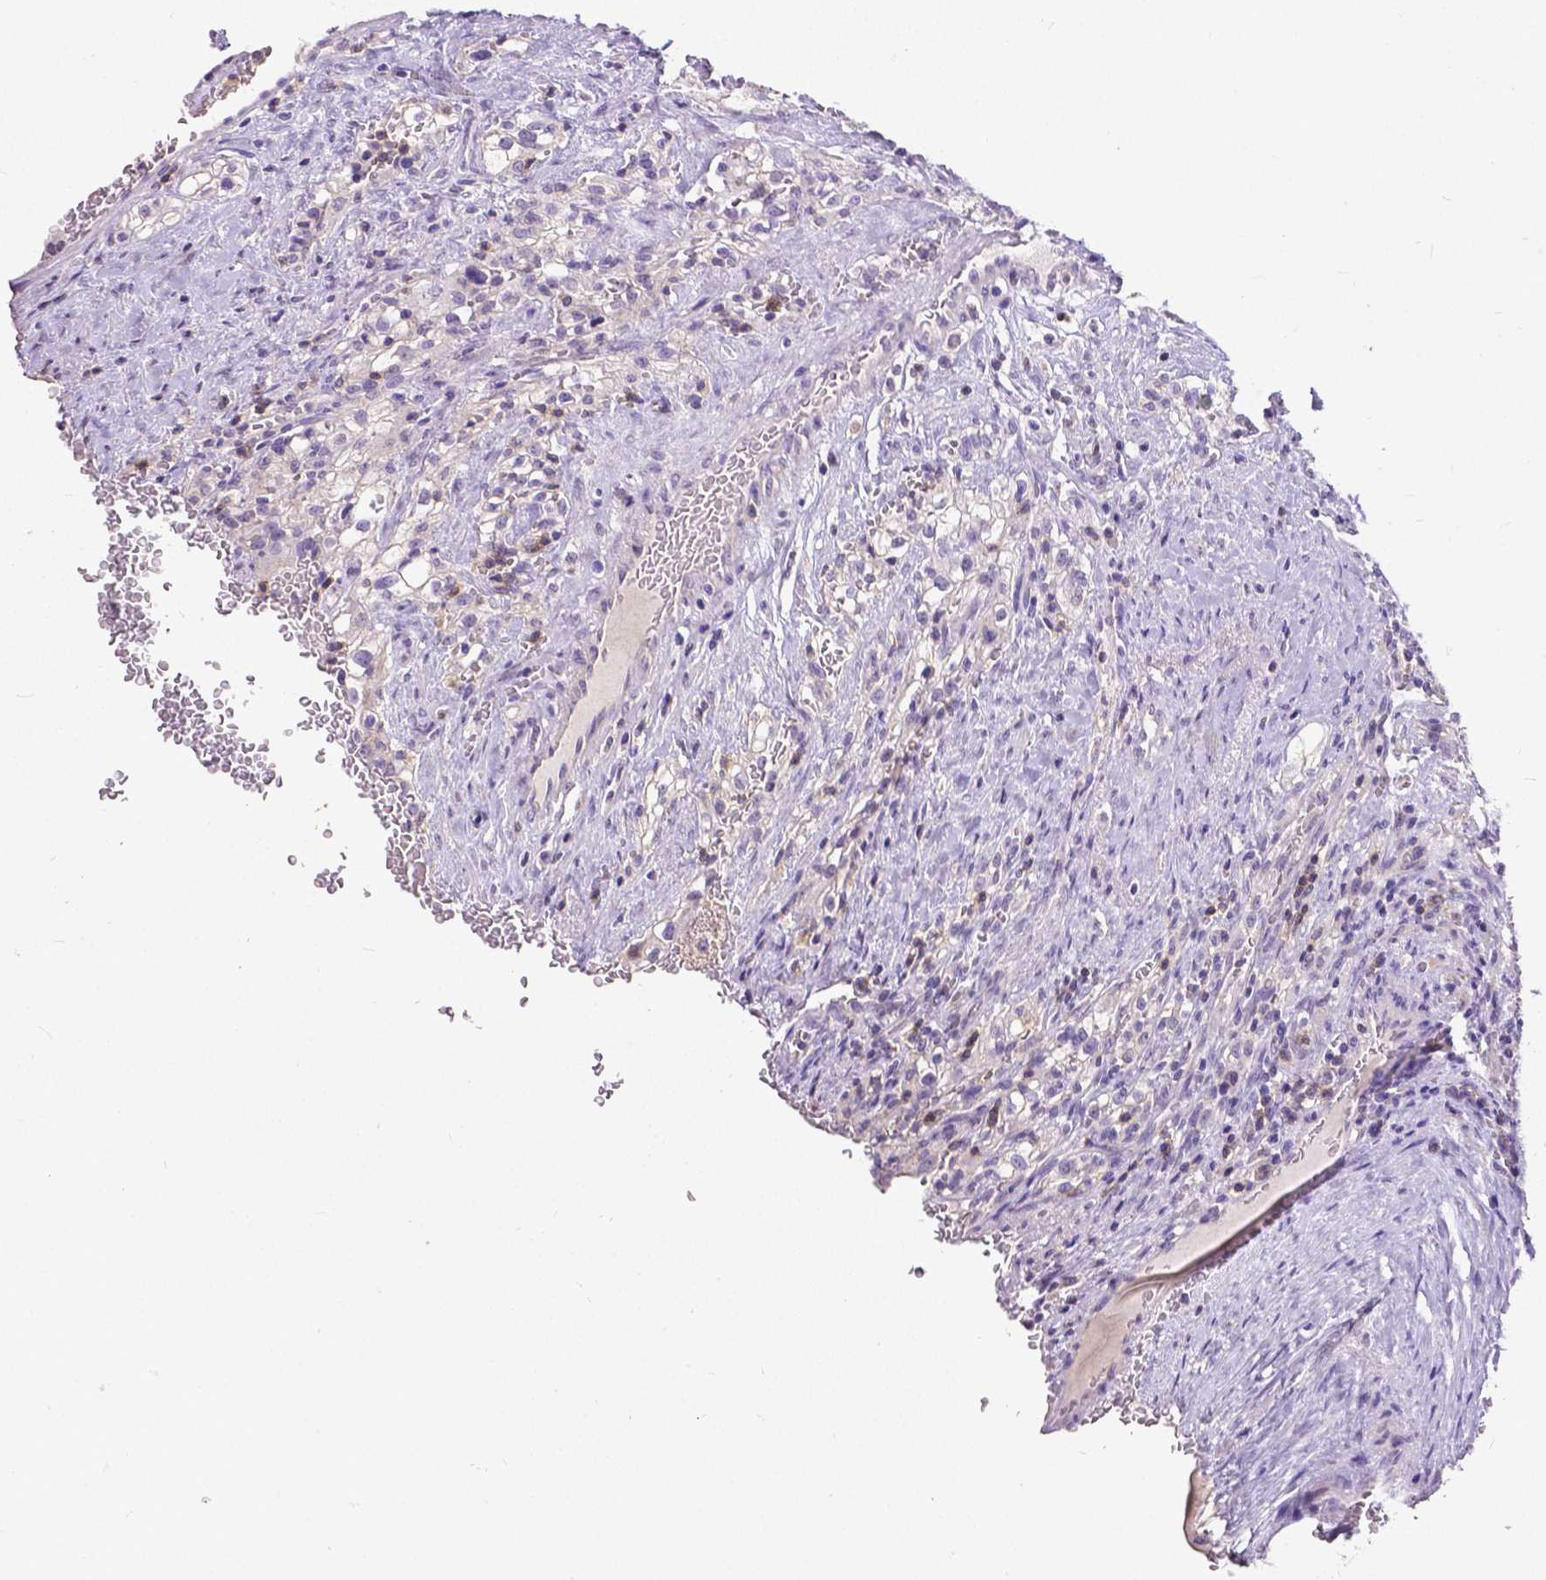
{"staining": {"intensity": "negative", "quantity": "none", "location": "none"}, "tissue": "renal cancer", "cell_type": "Tumor cells", "image_type": "cancer", "snomed": [{"axis": "morphology", "description": "Adenocarcinoma, NOS"}, {"axis": "topography", "description": "Kidney"}], "caption": "The immunohistochemistry image has no significant positivity in tumor cells of renal adenocarcinoma tissue. The staining was performed using DAB to visualize the protein expression in brown, while the nuclei were stained in blue with hematoxylin (Magnification: 20x).", "gene": "CD4", "patient": {"sex": "female", "age": 74}}